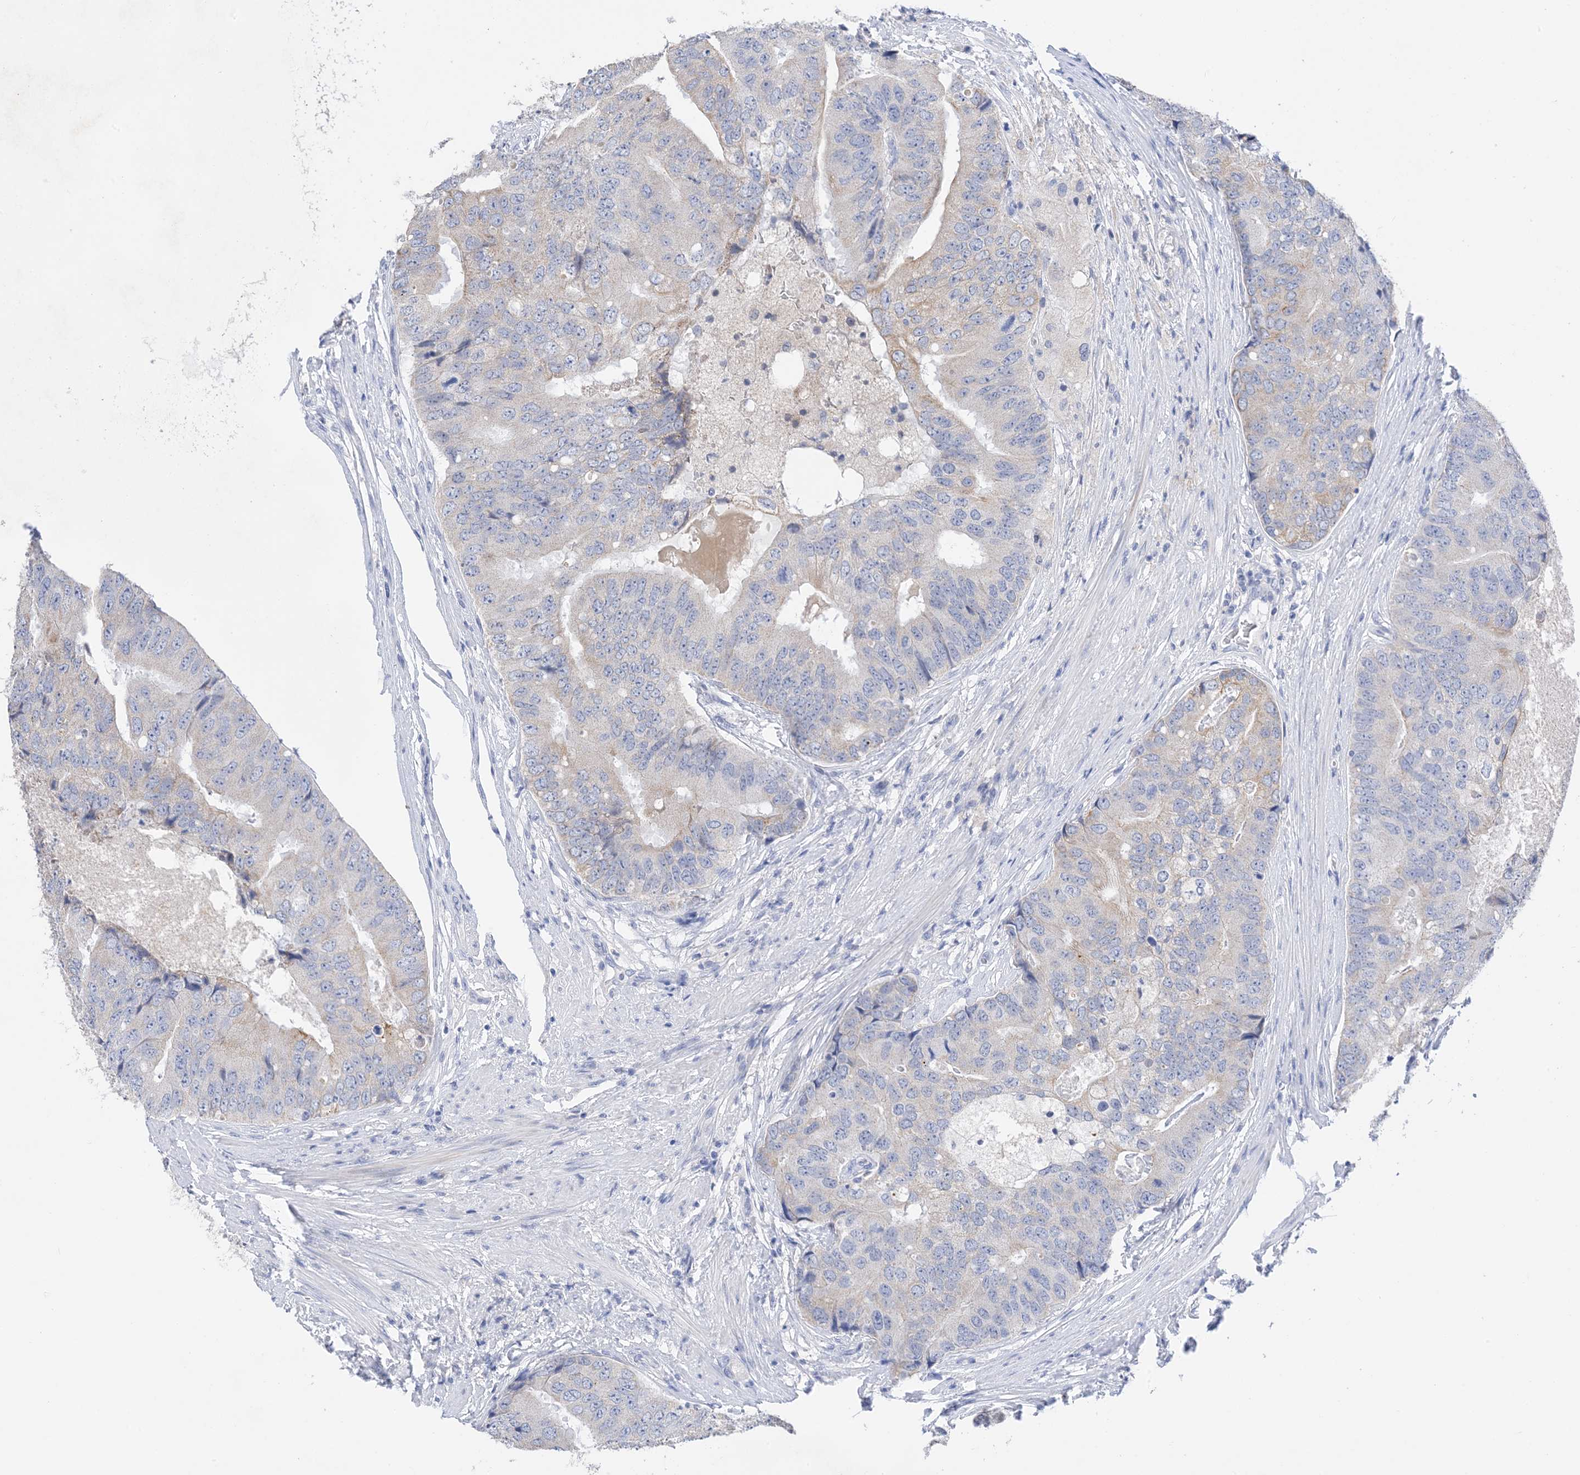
{"staining": {"intensity": "weak", "quantity": "<25%", "location": "cytoplasmic/membranous"}, "tissue": "prostate cancer", "cell_type": "Tumor cells", "image_type": "cancer", "snomed": [{"axis": "morphology", "description": "Adenocarcinoma, High grade"}, {"axis": "topography", "description": "Prostate"}], "caption": "Tumor cells show no significant staining in high-grade adenocarcinoma (prostate). (Immunohistochemistry, brightfield microscopy, high magnification).", "gene": "PLK4", "patient": {"sex": "male", "age": 70}}